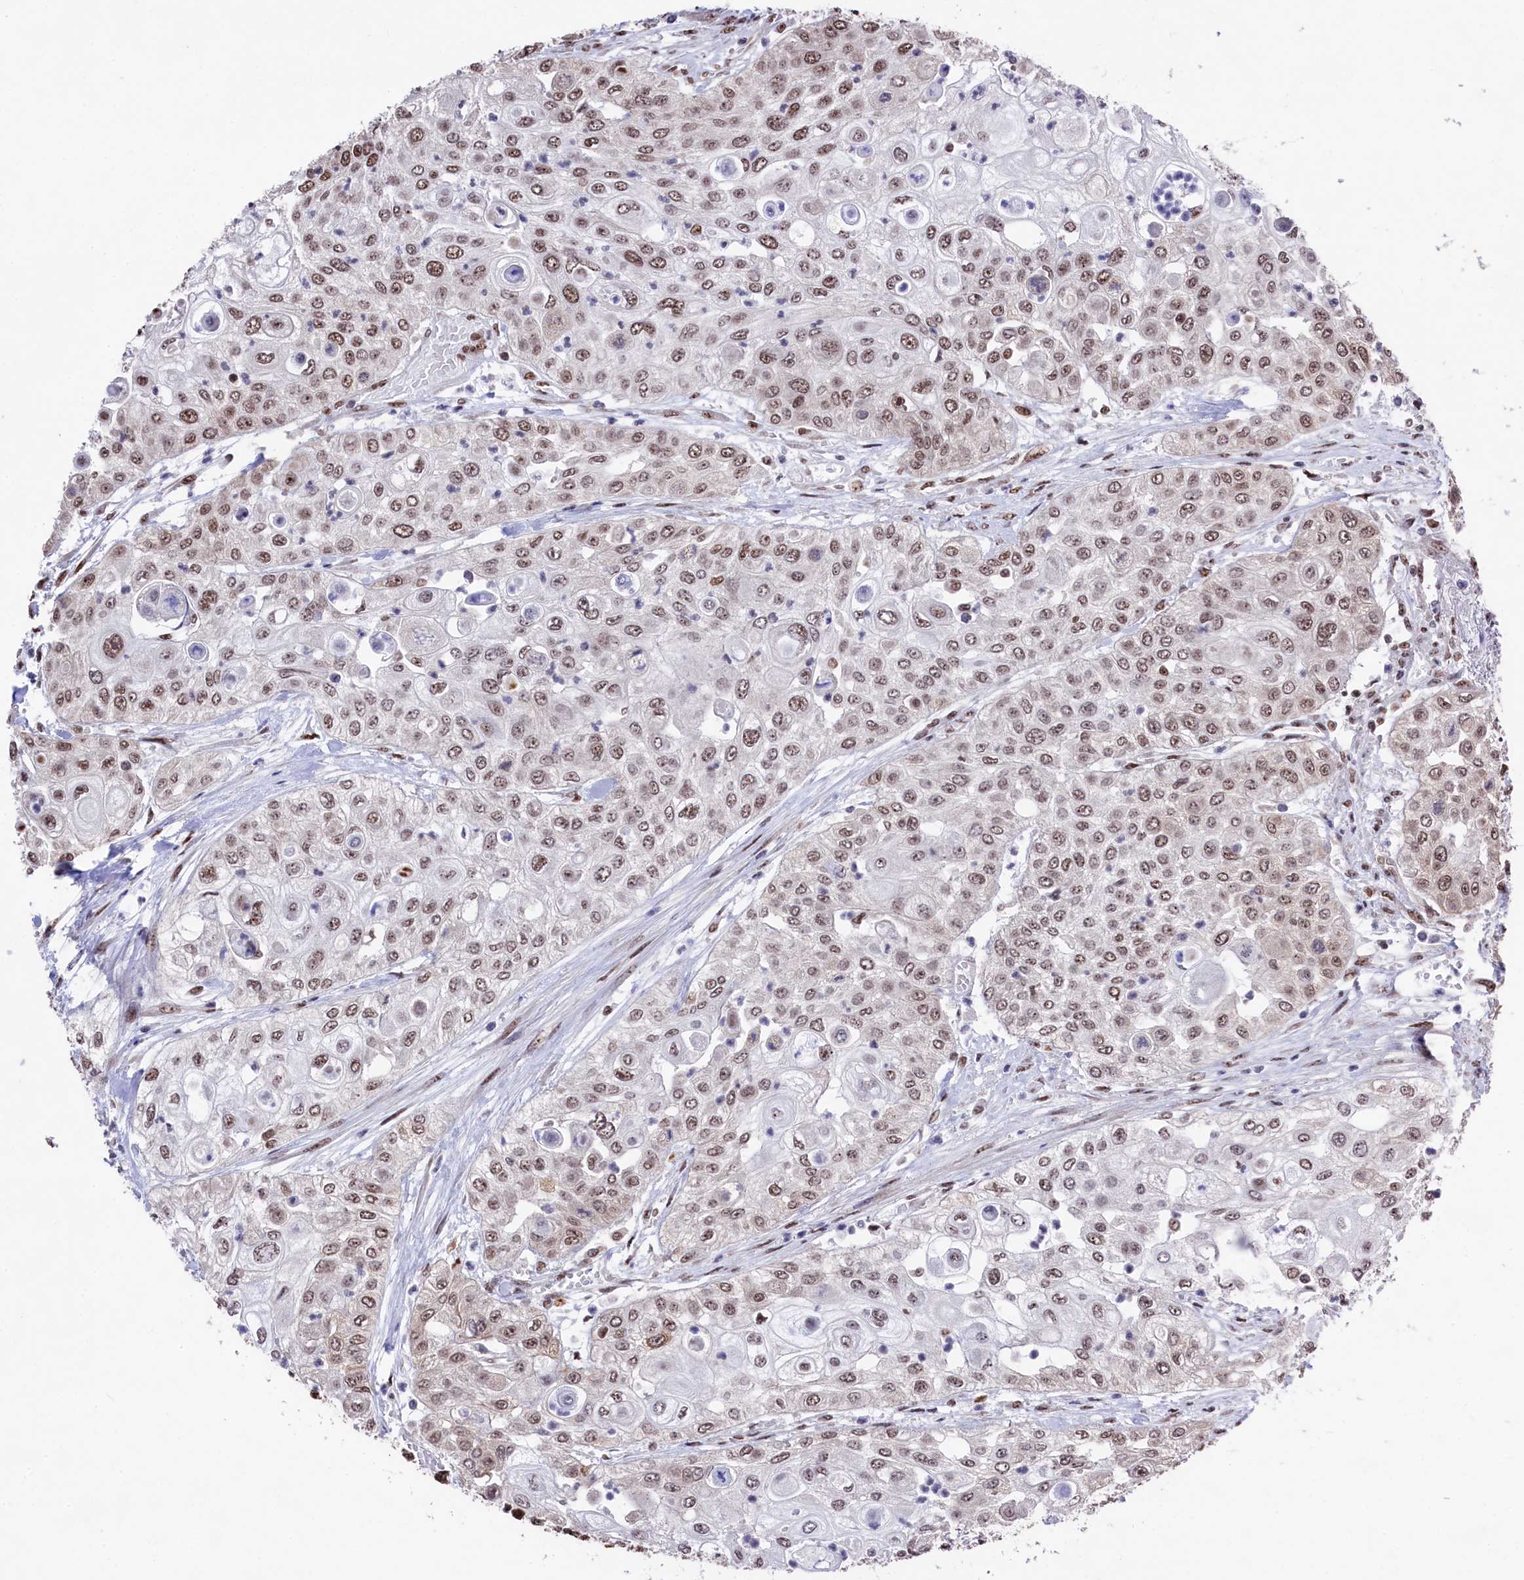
{"staining": {"intensity": "moderate", "quantity": ">75%", "location": "nuclear"}, "tissue": "urothelial cancer", "cell_type": "Tumor cells", "image_type": "cancer", "snomed": [{"axis": "morphology", "description": "Urothelial carcinoma, High grade"}, {"axis": "topography", "description": "Urinary bladder"}], "caption": "Tumor cells exhibit medium levels of moderate nuclear staining in about >75% of cells in urothelial cancer.", "gene": "PRPF31", "patient": {"sex": "female", "age": 79}}